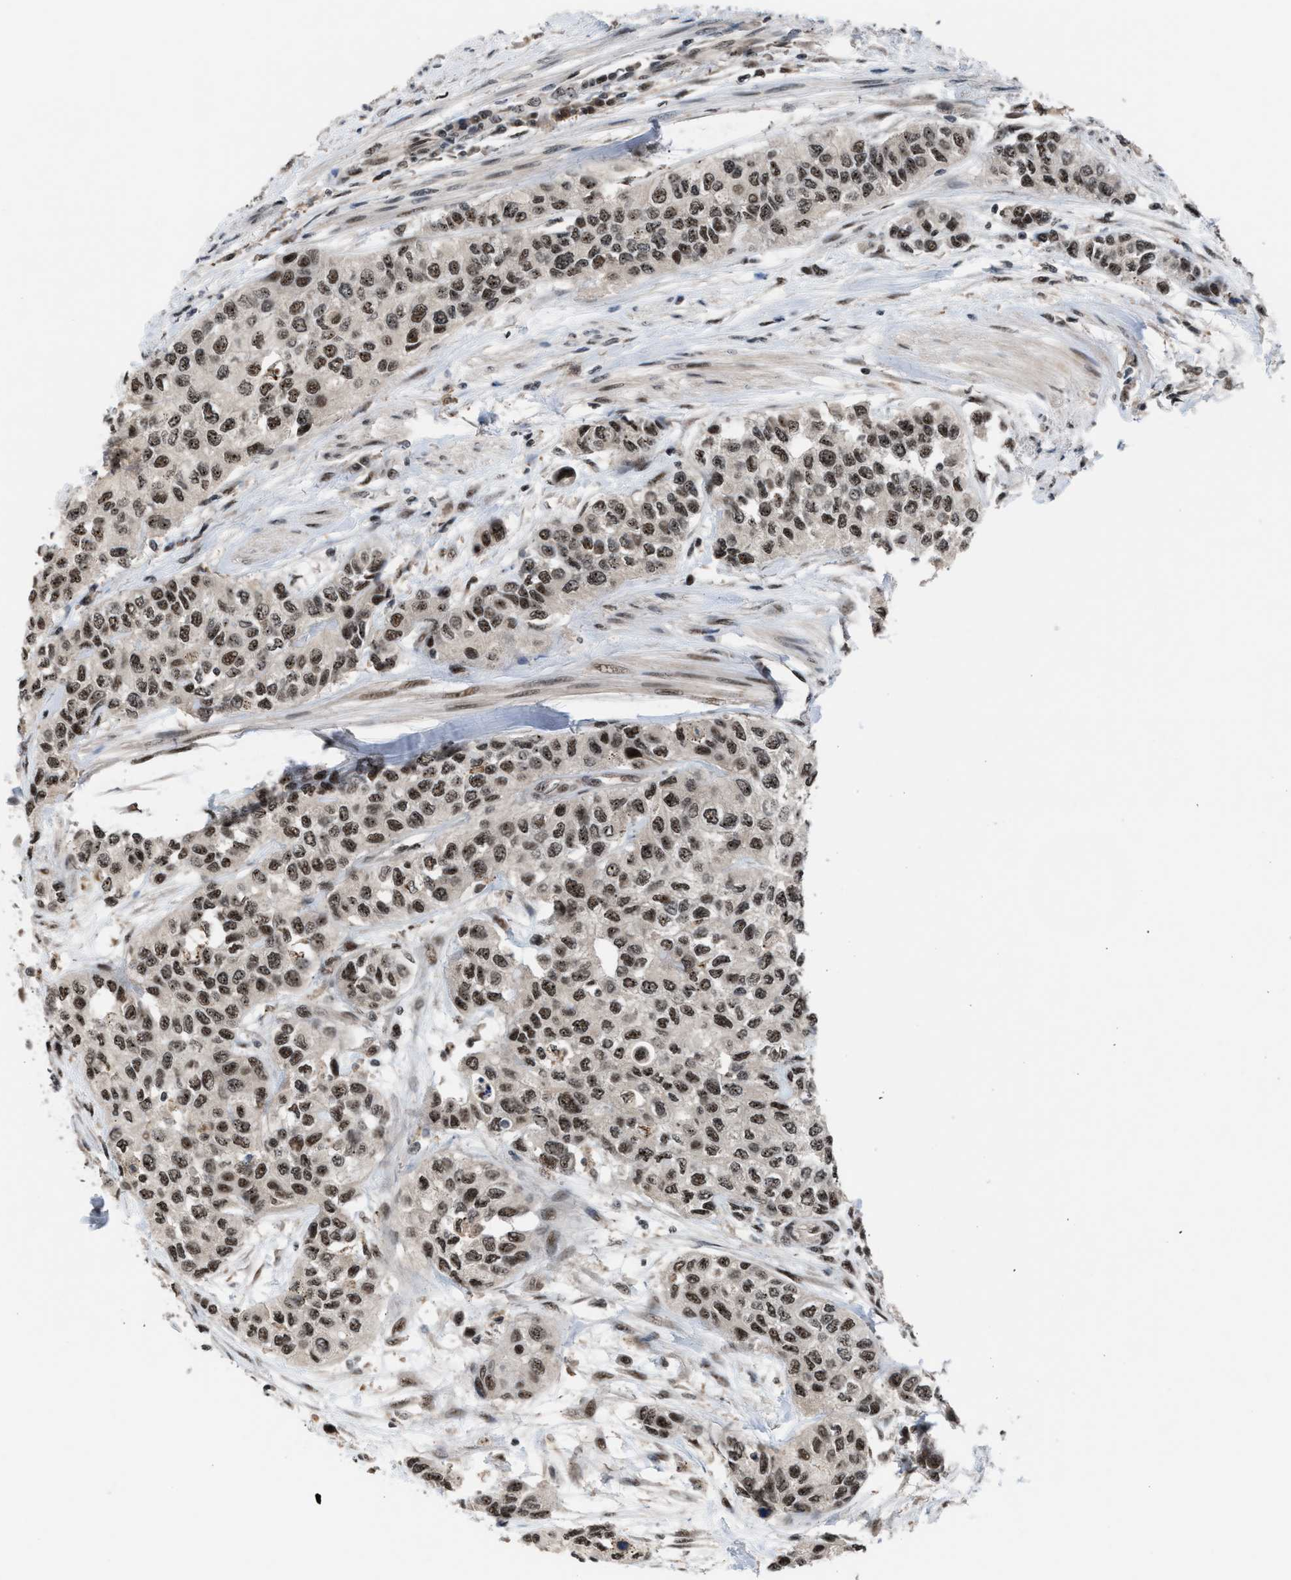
{"staining": {"intensity": "strong", "quantity": ">75%", "location": "nuclear"}, "tissue": "urothelial cancer", "cell_type": "Tumor cells", "image_type": "cancer", "snomed": [{"axis": "morphology", "description": "Urothelial carcinoma, High grade"}, {"axis": "topography", "description": "Urinary bladder"}], "caption": "Protein staining reveals strong nuclear staining in approximately >75% of tumor cells in urothelial cancer. Immunohistochemistry stains the protein in brown and the nuclei are stained blue.", "gene": "PRPF4", "patient": {"sex": "female", "age": 56}}